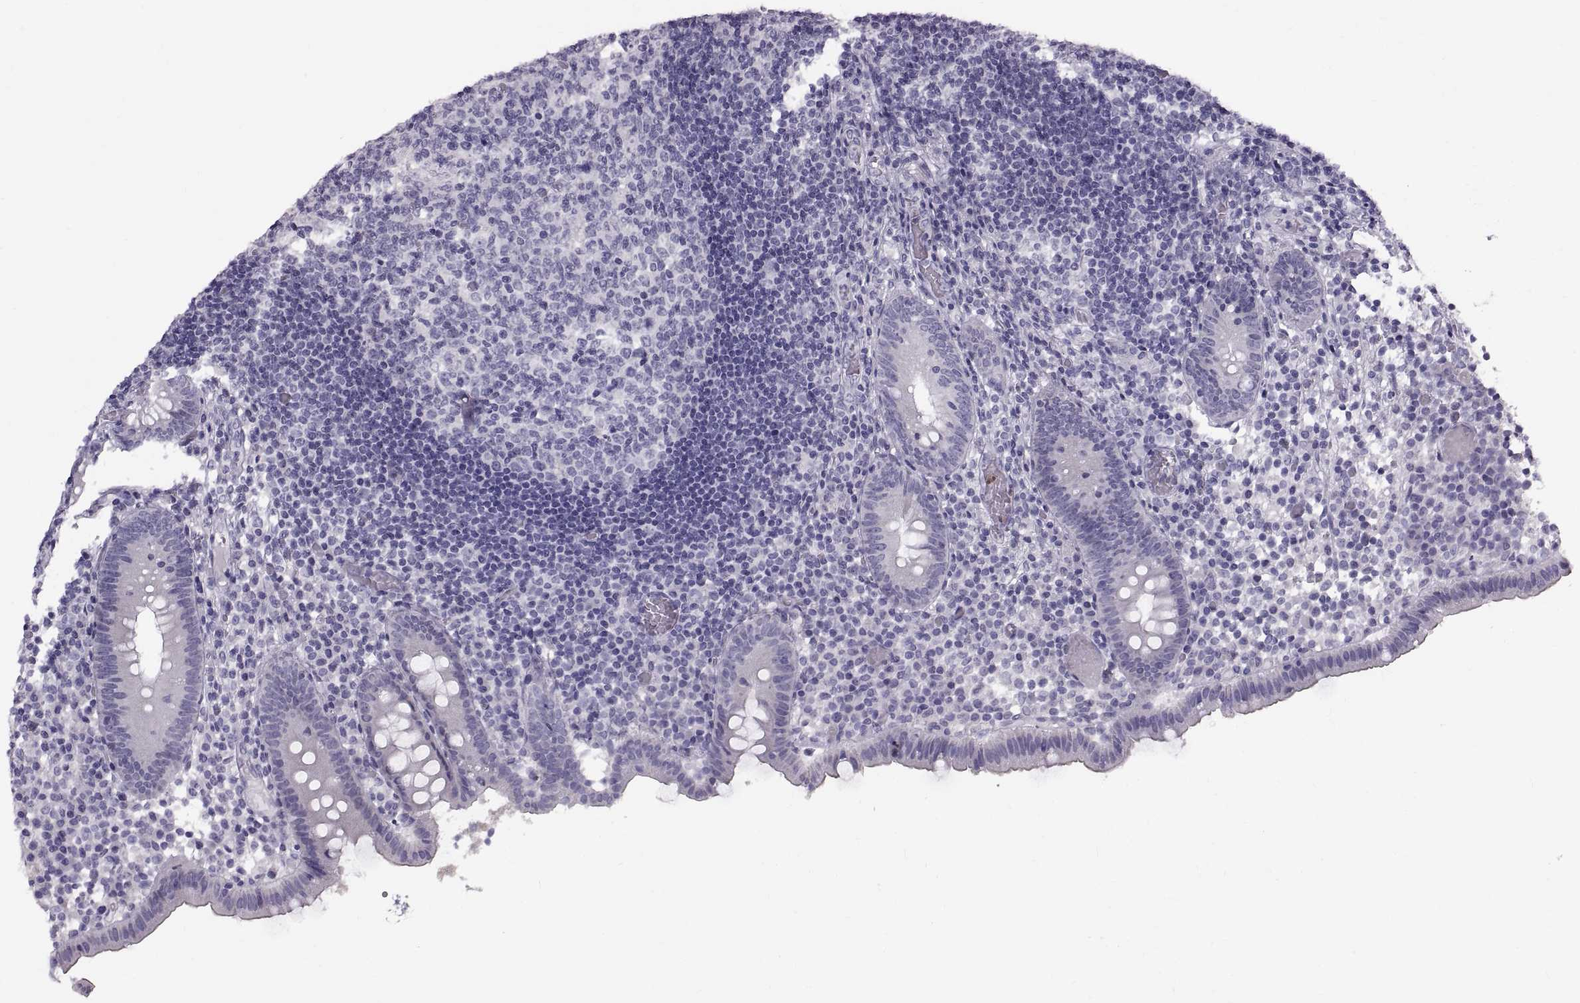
{"staining": {"intensity": "negative", "quantity": "none", "location": "none"}, "tissue": "appendix", "cell_type": "Glandular cells", "image_type": "normal", "snomed": [{"axis": "morphology", "description": "Normal tissue, NOS"}, {"axis": "topography", "description": "Appendix"}], "caption": "Immunohistochemical staining of benign appendix shows no significant staining in glandular cells.", "gene": "SPACDR", "patient": {"sex": "female", "age": 32}}